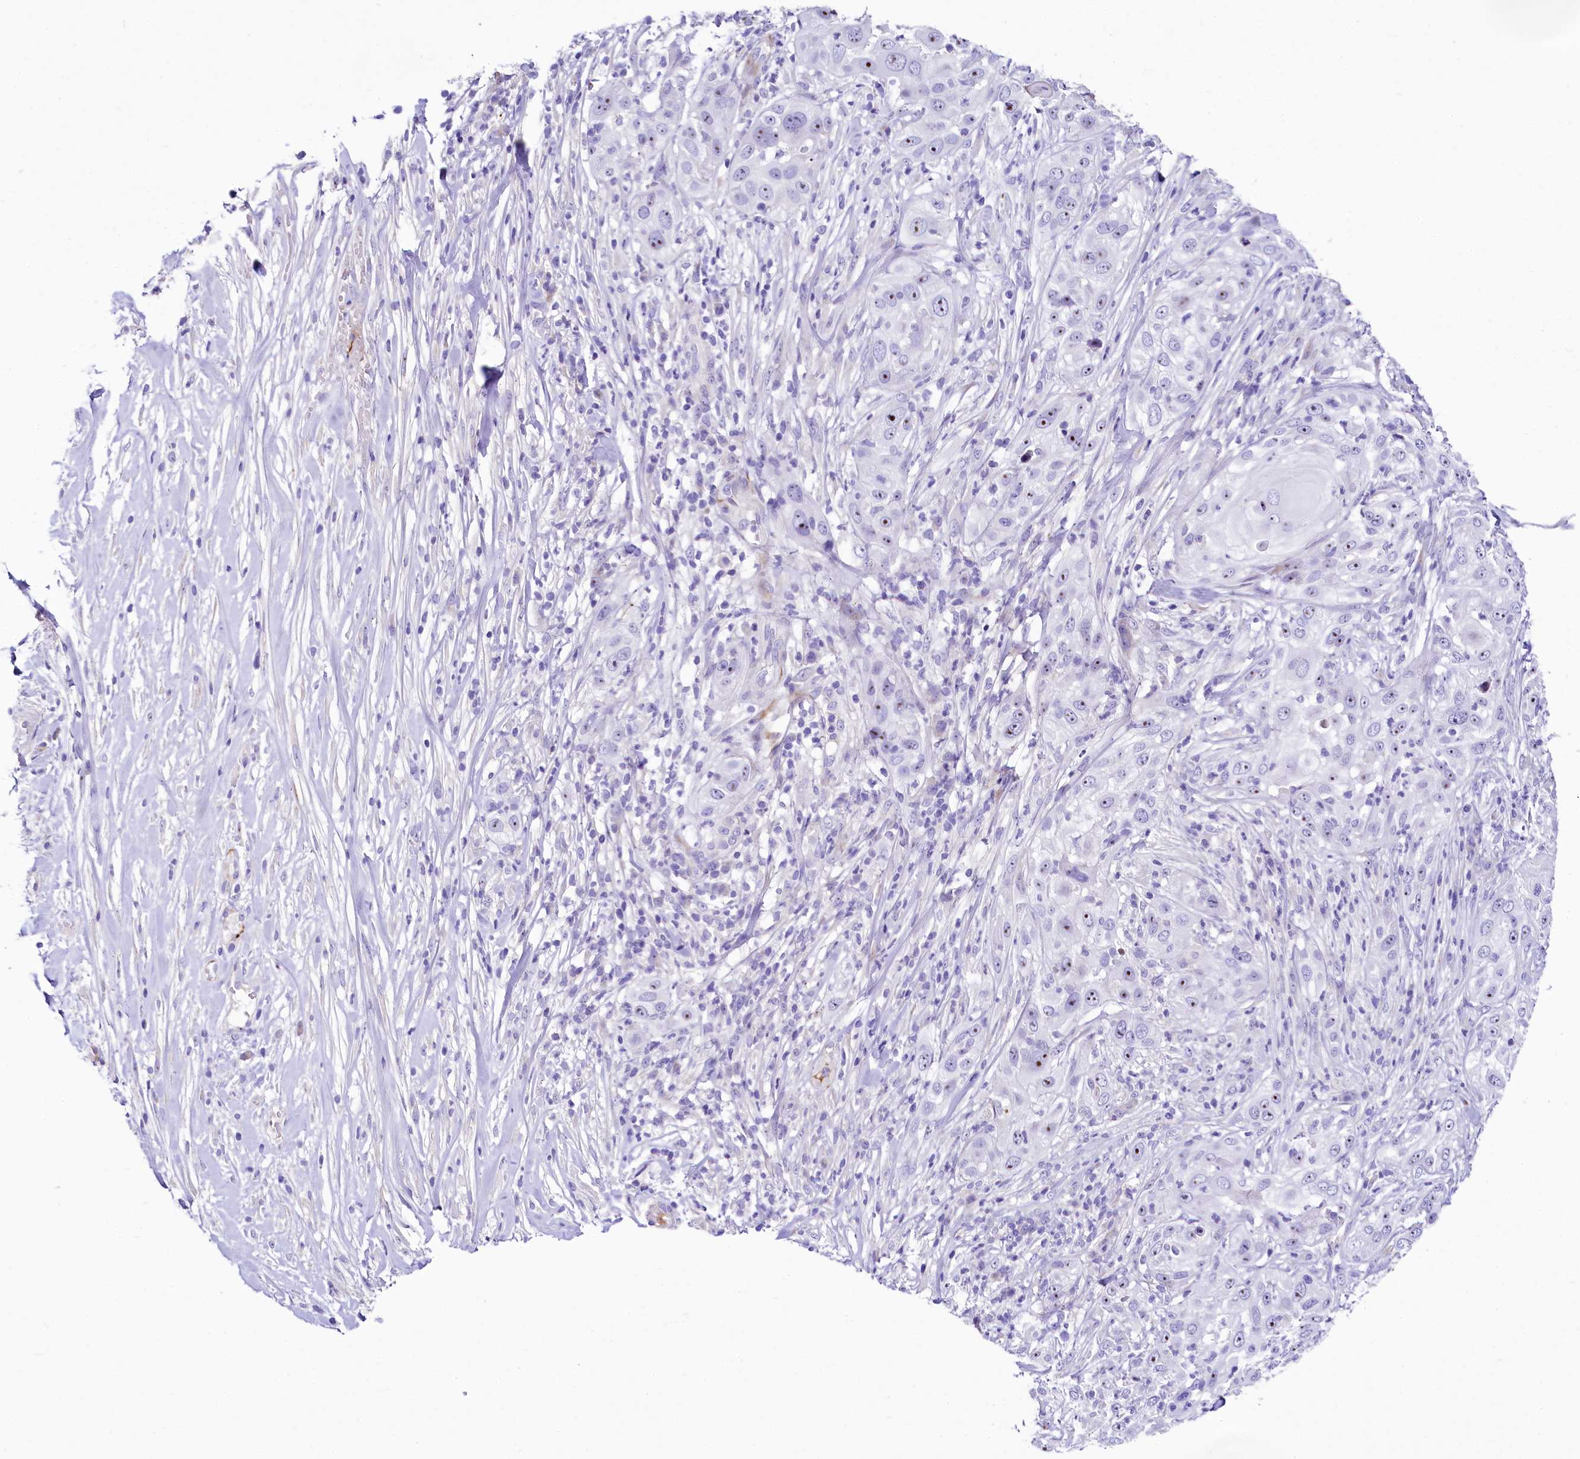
{"staining": {"intensity": "moderate", "quantity": "25%-75%", "location": "nuclear"}, "tissue": "skin cancer", "cell_type": "Tumor cells", "image_type": "cancer", "snomed": [{"axis": "morphology", "description": "Squamous cell carcinoma, NOS"}, {"axis": "topography", "description": "Skin"}], "caption": "Skin squamous cell carcinoma was stained to show a protein in brown. There is medium levels of moderate nuclear positivity in about 25%-75% of tumor cells. The protein is shown in brown color, while the nuclei are stained blue.", "gene": "SH3TC2", "patient": {"sex": "female", "age": 44}}